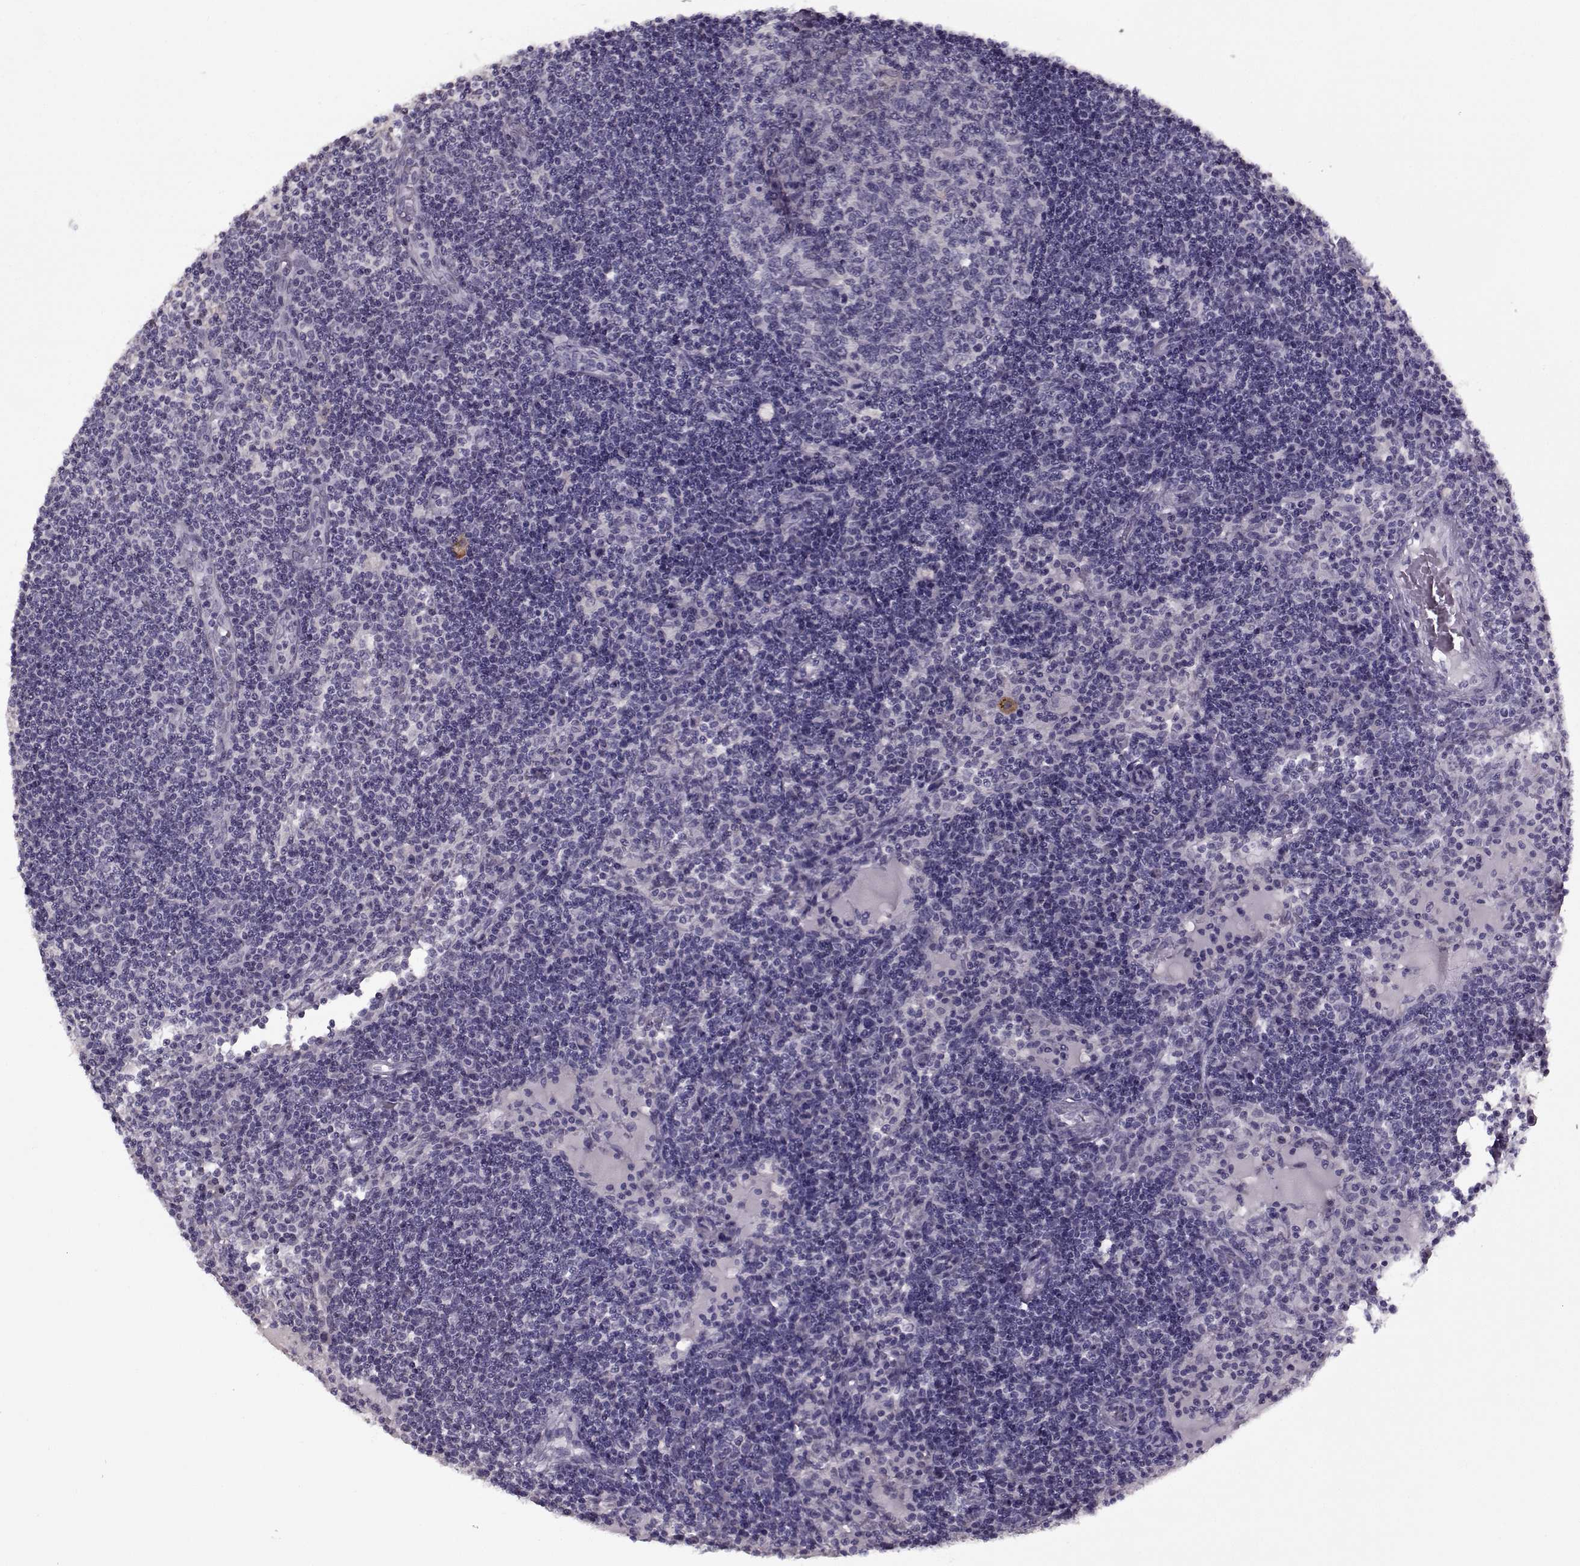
{"staining": {"intensity": "negative", "quantity": "none", "location": "none"}, "tissue": "lymph node", "cell_type": "Germinal center cells", "image_type": "normal", "snomed": [{"axis": "morphology", "description": "Normal tissue, NOS"}, {"axis": "topography", "description": "Lymph node"}], "caption": "Immunohistochemistry (IHC) of normal human lymph node demonstrates no positivity in germinal center cells.", "gene": "SEC16B", "patient": {"sex": "female", "age": 72}}